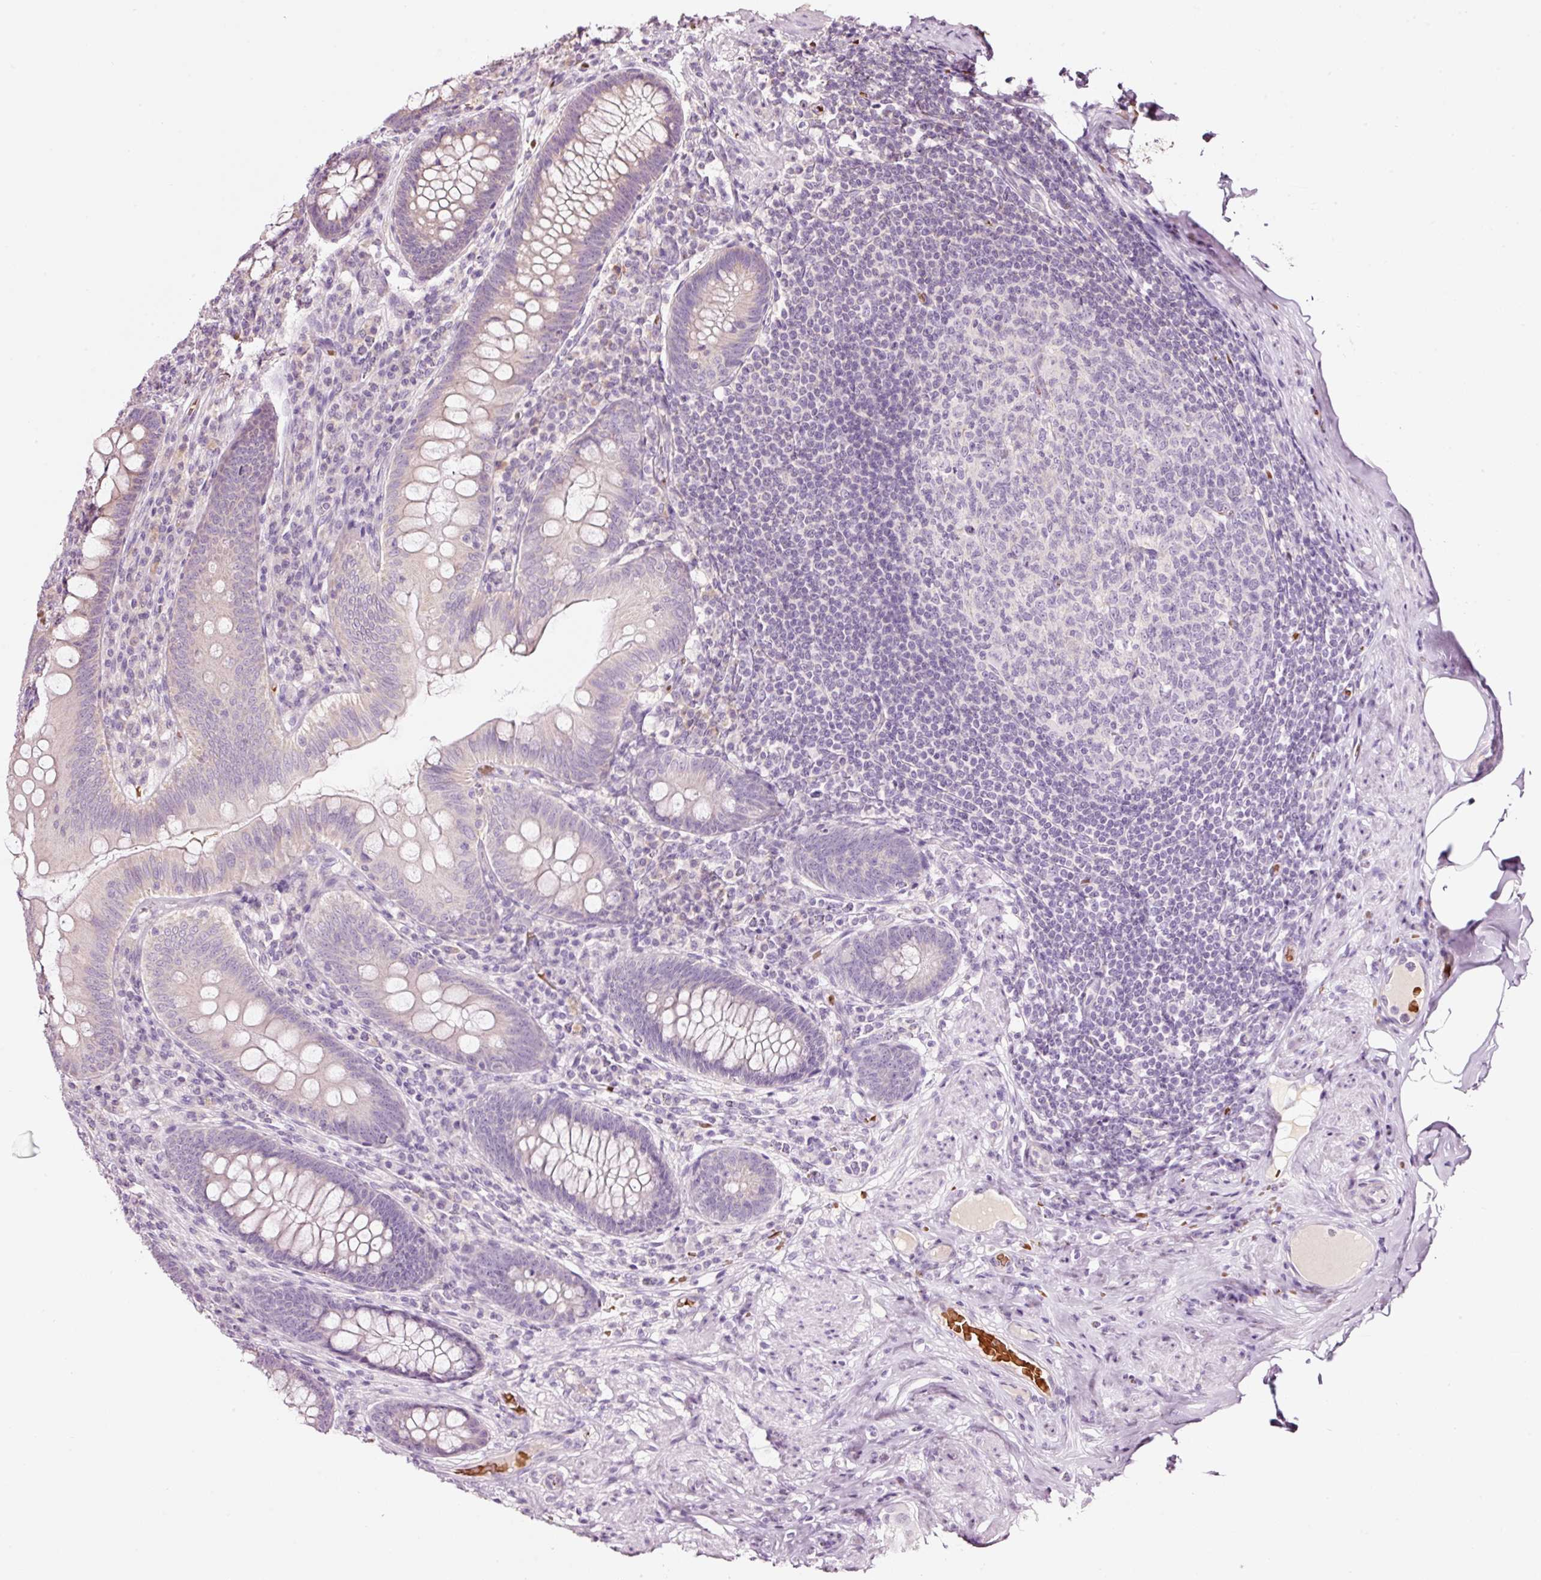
{"staining": {"intensity": "negative", "quantity": "none", "location": "none"}, "tissue": "appendix", "cell_type": "Glandular cells", "image_type": "normal", "snomed": [{"axis": "morphology", "description": "Normal tissue, NOS"}, {"axis": "topography", "description": "Appendix"}], "caption": "Protein analysis of unremarkable appendix exhibits no significant staining in glandular cells.", "gene": "LDHAL6B", "patient": {"sex": "male", "age": 71}}